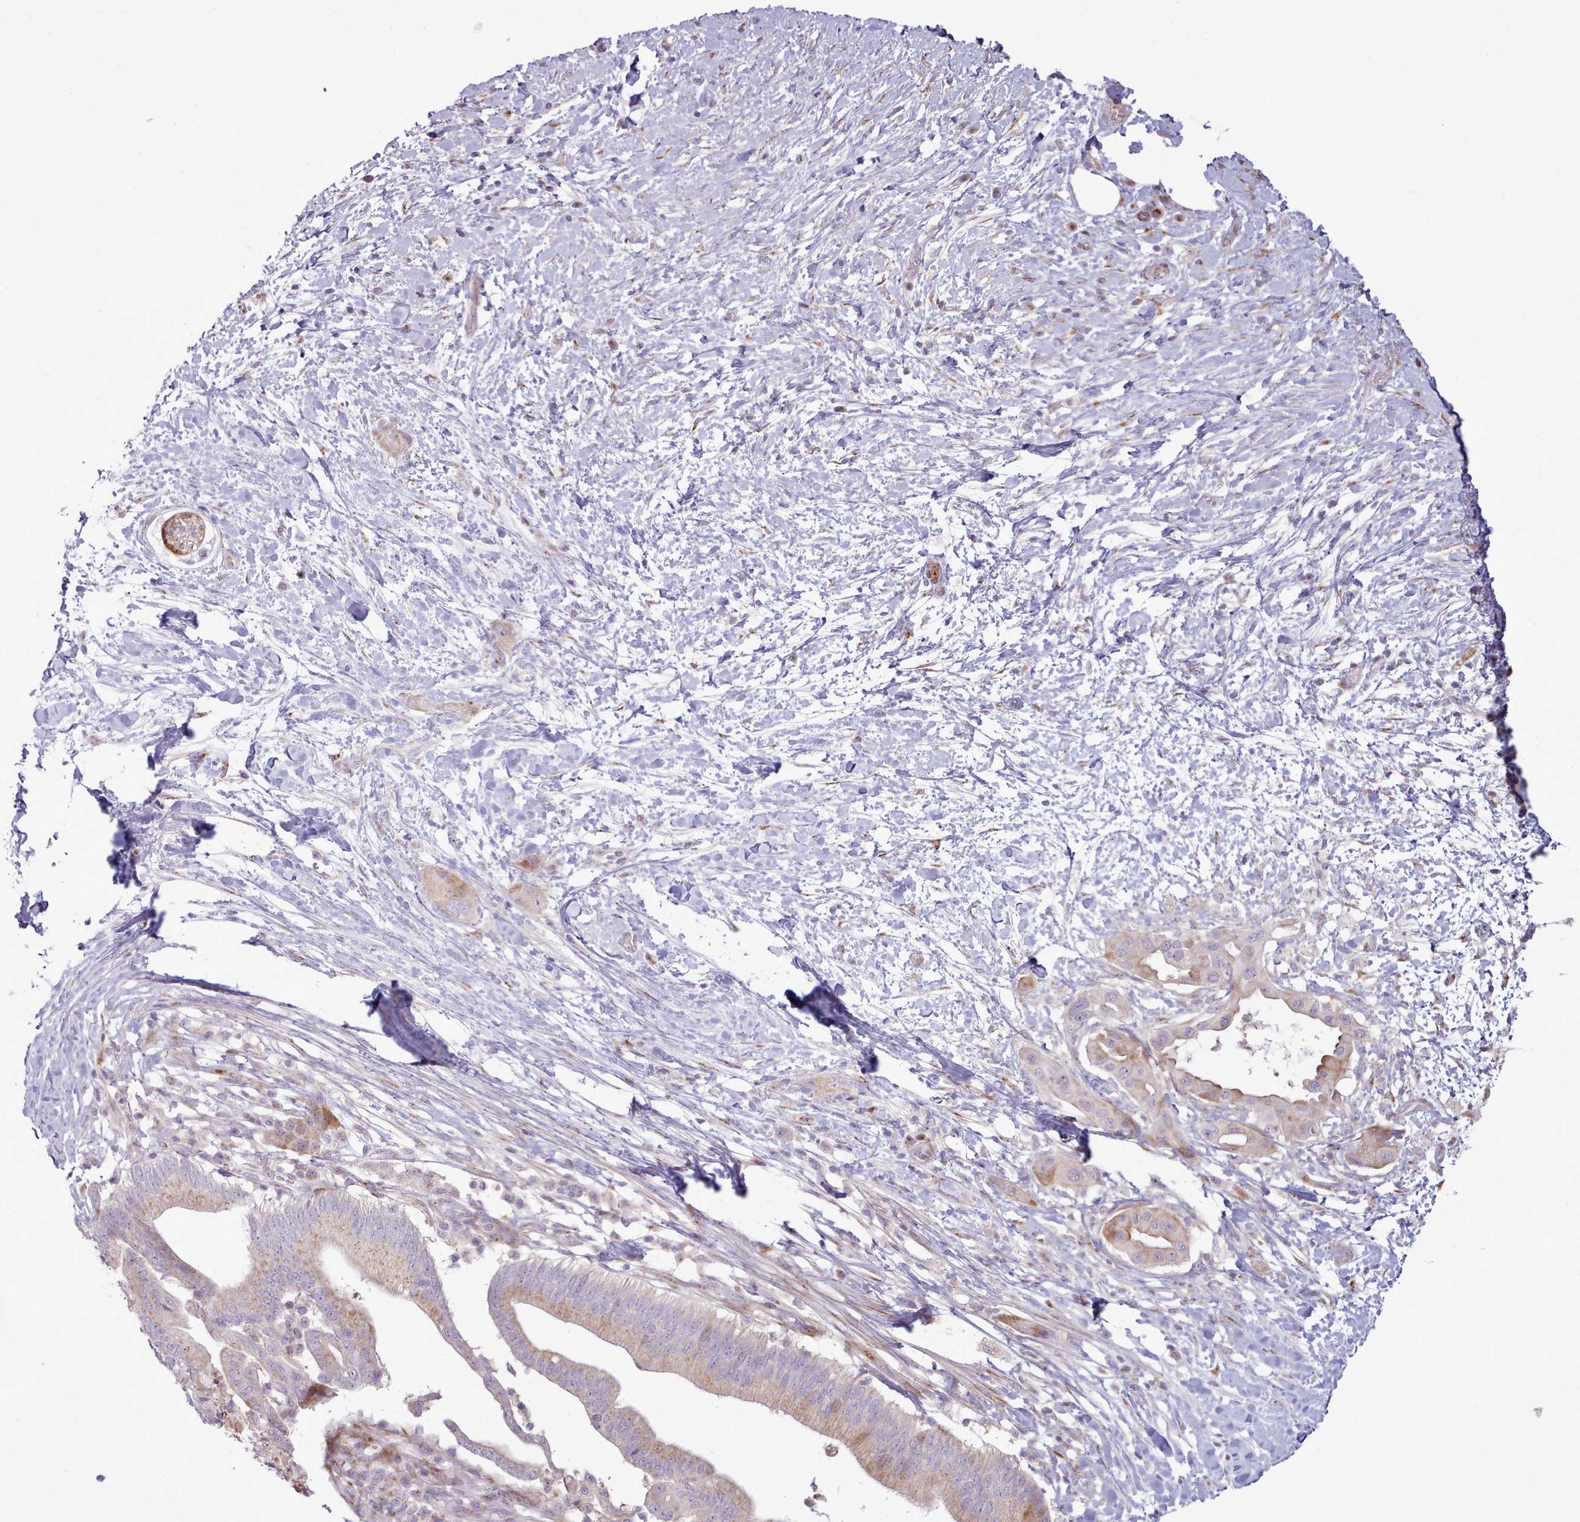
{"staining": {"intensity": "weak", "quantity": "25%-75%", "location": "cytoplasmic/membranous"}, "tissue": "pancreatic cancer", "cell_type": "Tumor cells", "image_type": "cancer", "snomed": [{"axis": "morphology", "description": "Adenocarcinoma, NOS"}, {"axis": "topography", "description": "Pancreas"}], "caption": "Pancreatic adenocarcinoma stained with immunohistochemistry (IHC) shows weak cytoplasmic/membranous expression in approximately 25%-75% of tumor cells.", "gene": "PPP3R2", "patient": {"sex": "male", "age": 68}}